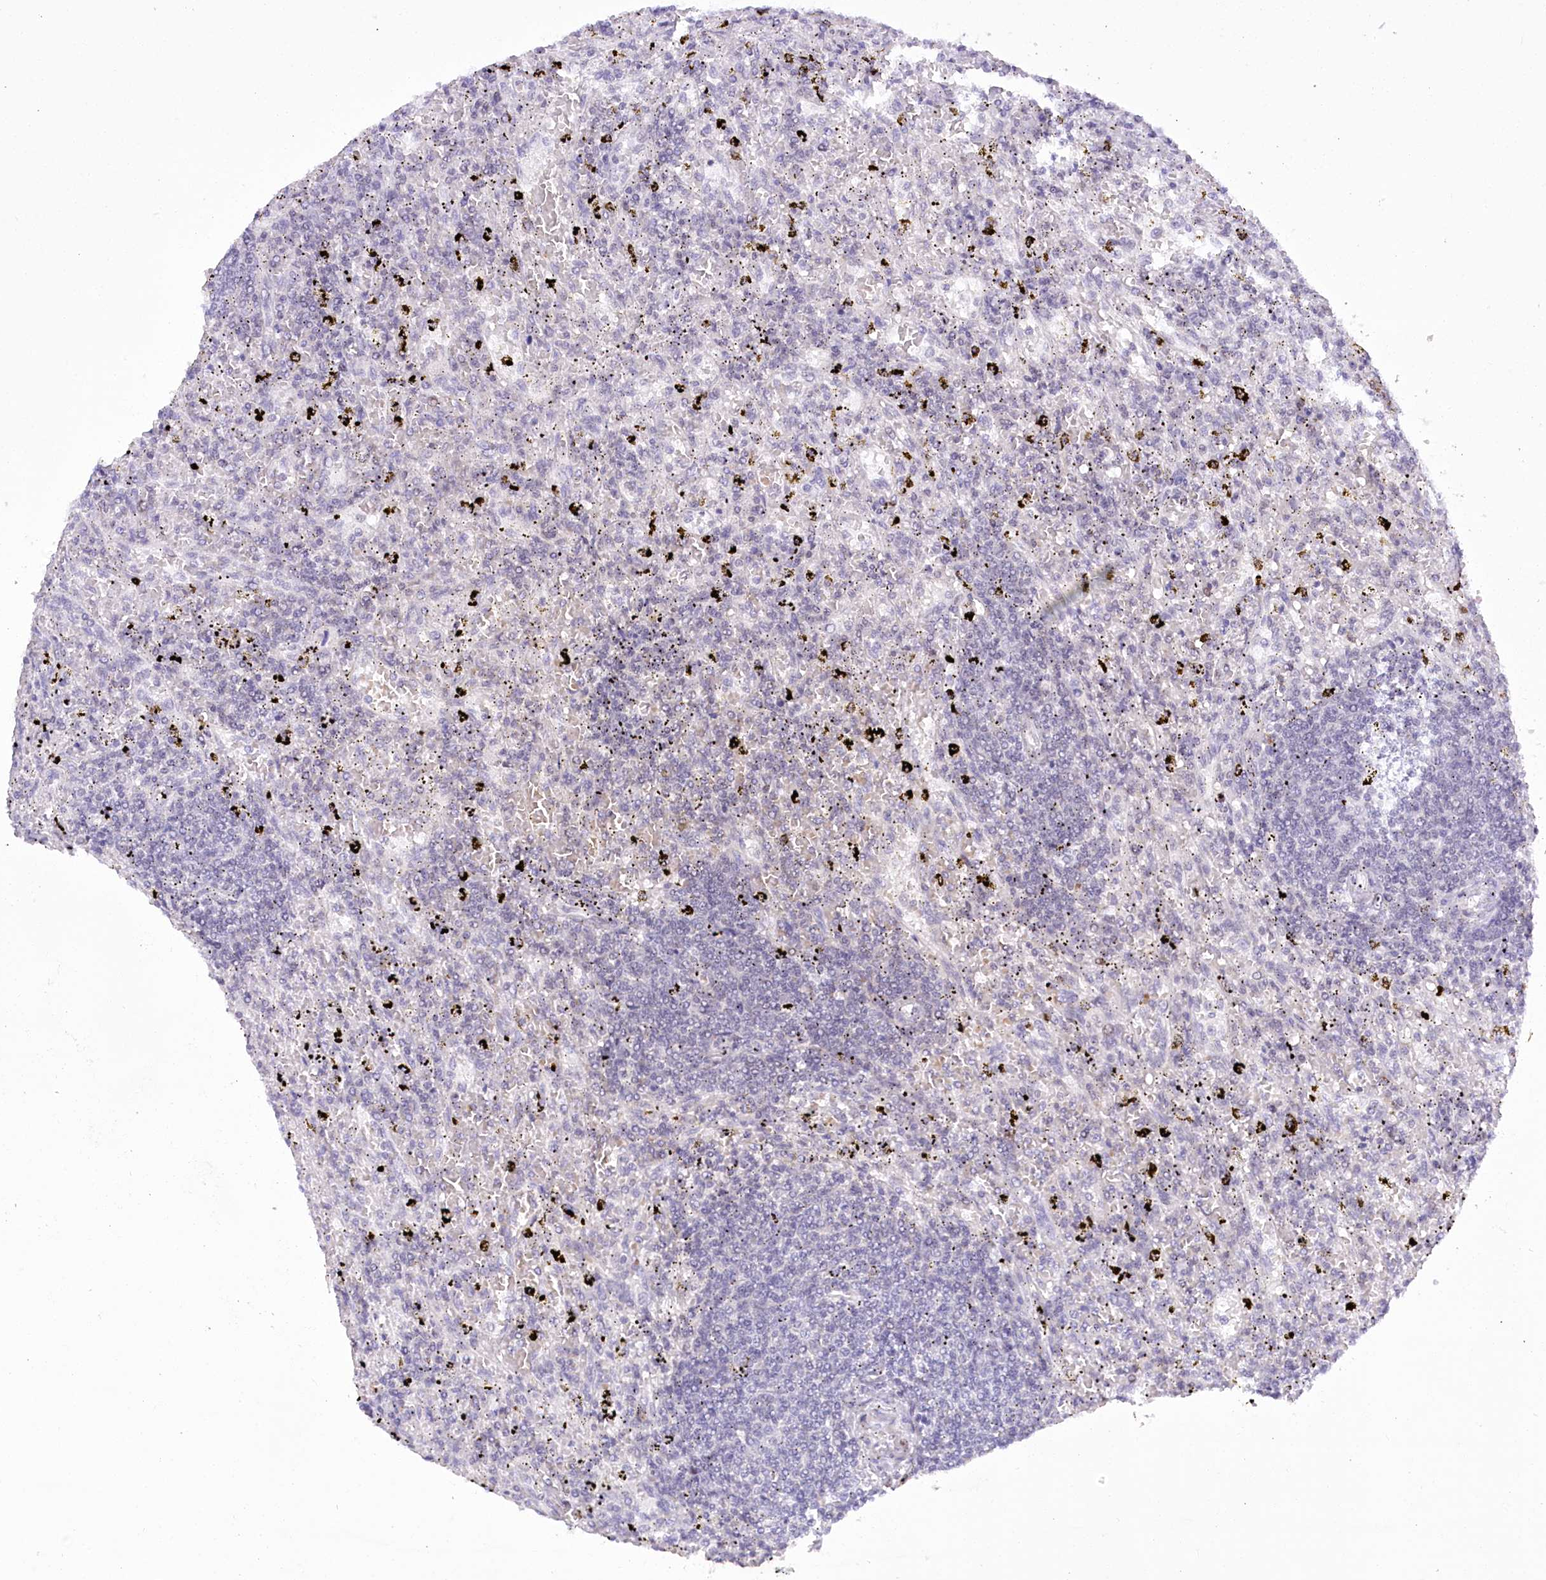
{"staining": {"intensity": "negative", "quantity": "none", "location": "none"}, "tissue": "lymphoma", "cell_type": "Tumor cells", "image_type": "cancer", "snomed": [{"axis": "morphology", "description": "Malignant lymphoma, non-Hodgkin's type, Low grade"}, {"axis": "topography", "description": "Spleen"}], "caption": "This is a micrograph of IHC staining of low-grade malignant lymphoma, non-Hodgkin's type, which shows no positivity in tumor cells.", "gene": "HNRNPA0", "patient": {"sex": "male", "age": 76}}